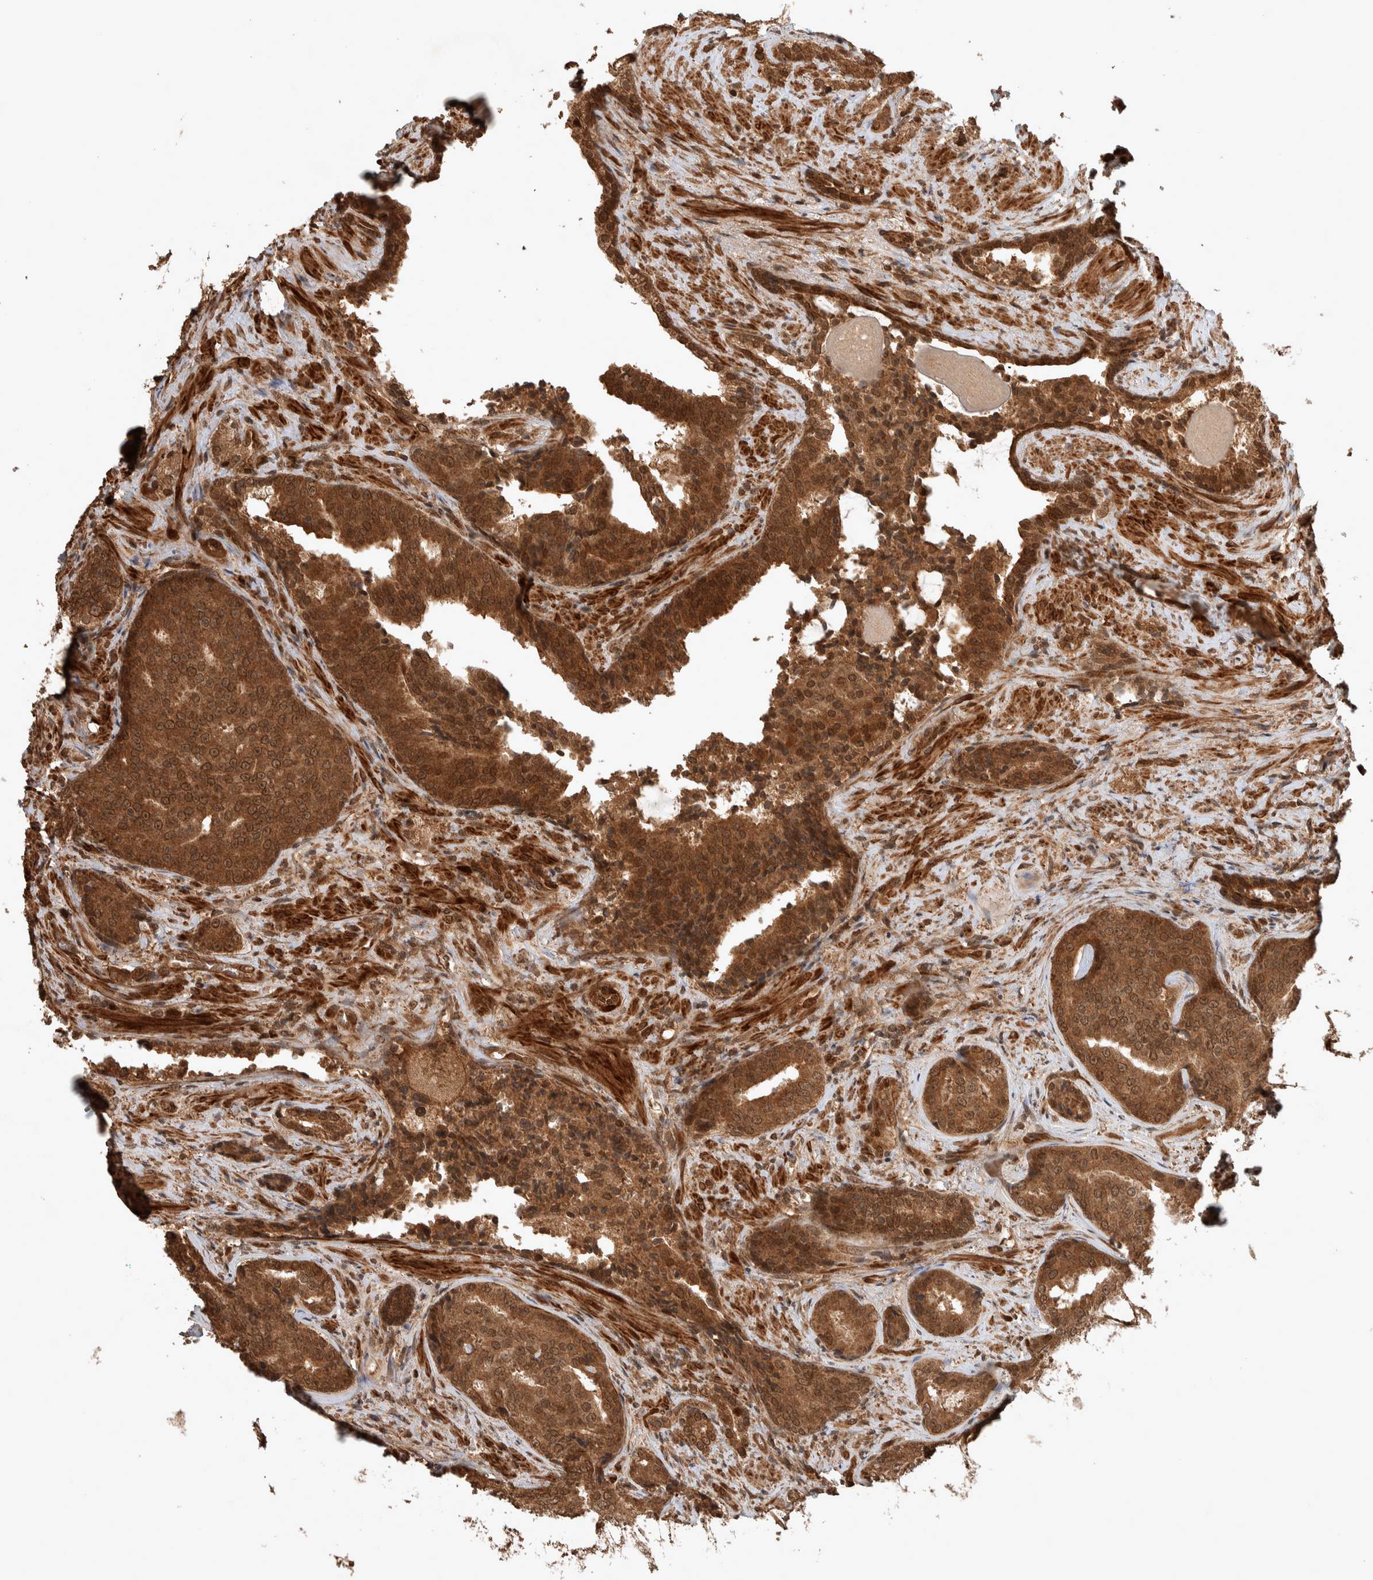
{"staining": {"intensity": "moderate", "quantity": ">75%", "location": "cytoplasmic/membranous"}, "tissue": "prostate cancer", "cell_type": "Tumor cells", "image_type": "cancer", "snomed": [{"axis": "morphology", "description": "Adenocarcinoma, High grade"}, {"axis": "topography", "description": "Prostate"}], "caption": "Immunohistochemistry of human high-grade adenocarcinoma (prostate) shows medium levels of moderate cytoplasmic/membranous staining in about >75% of tumor cells.", "gene": "CNTROB", "patient": {"sex": "male", "age": 71}}